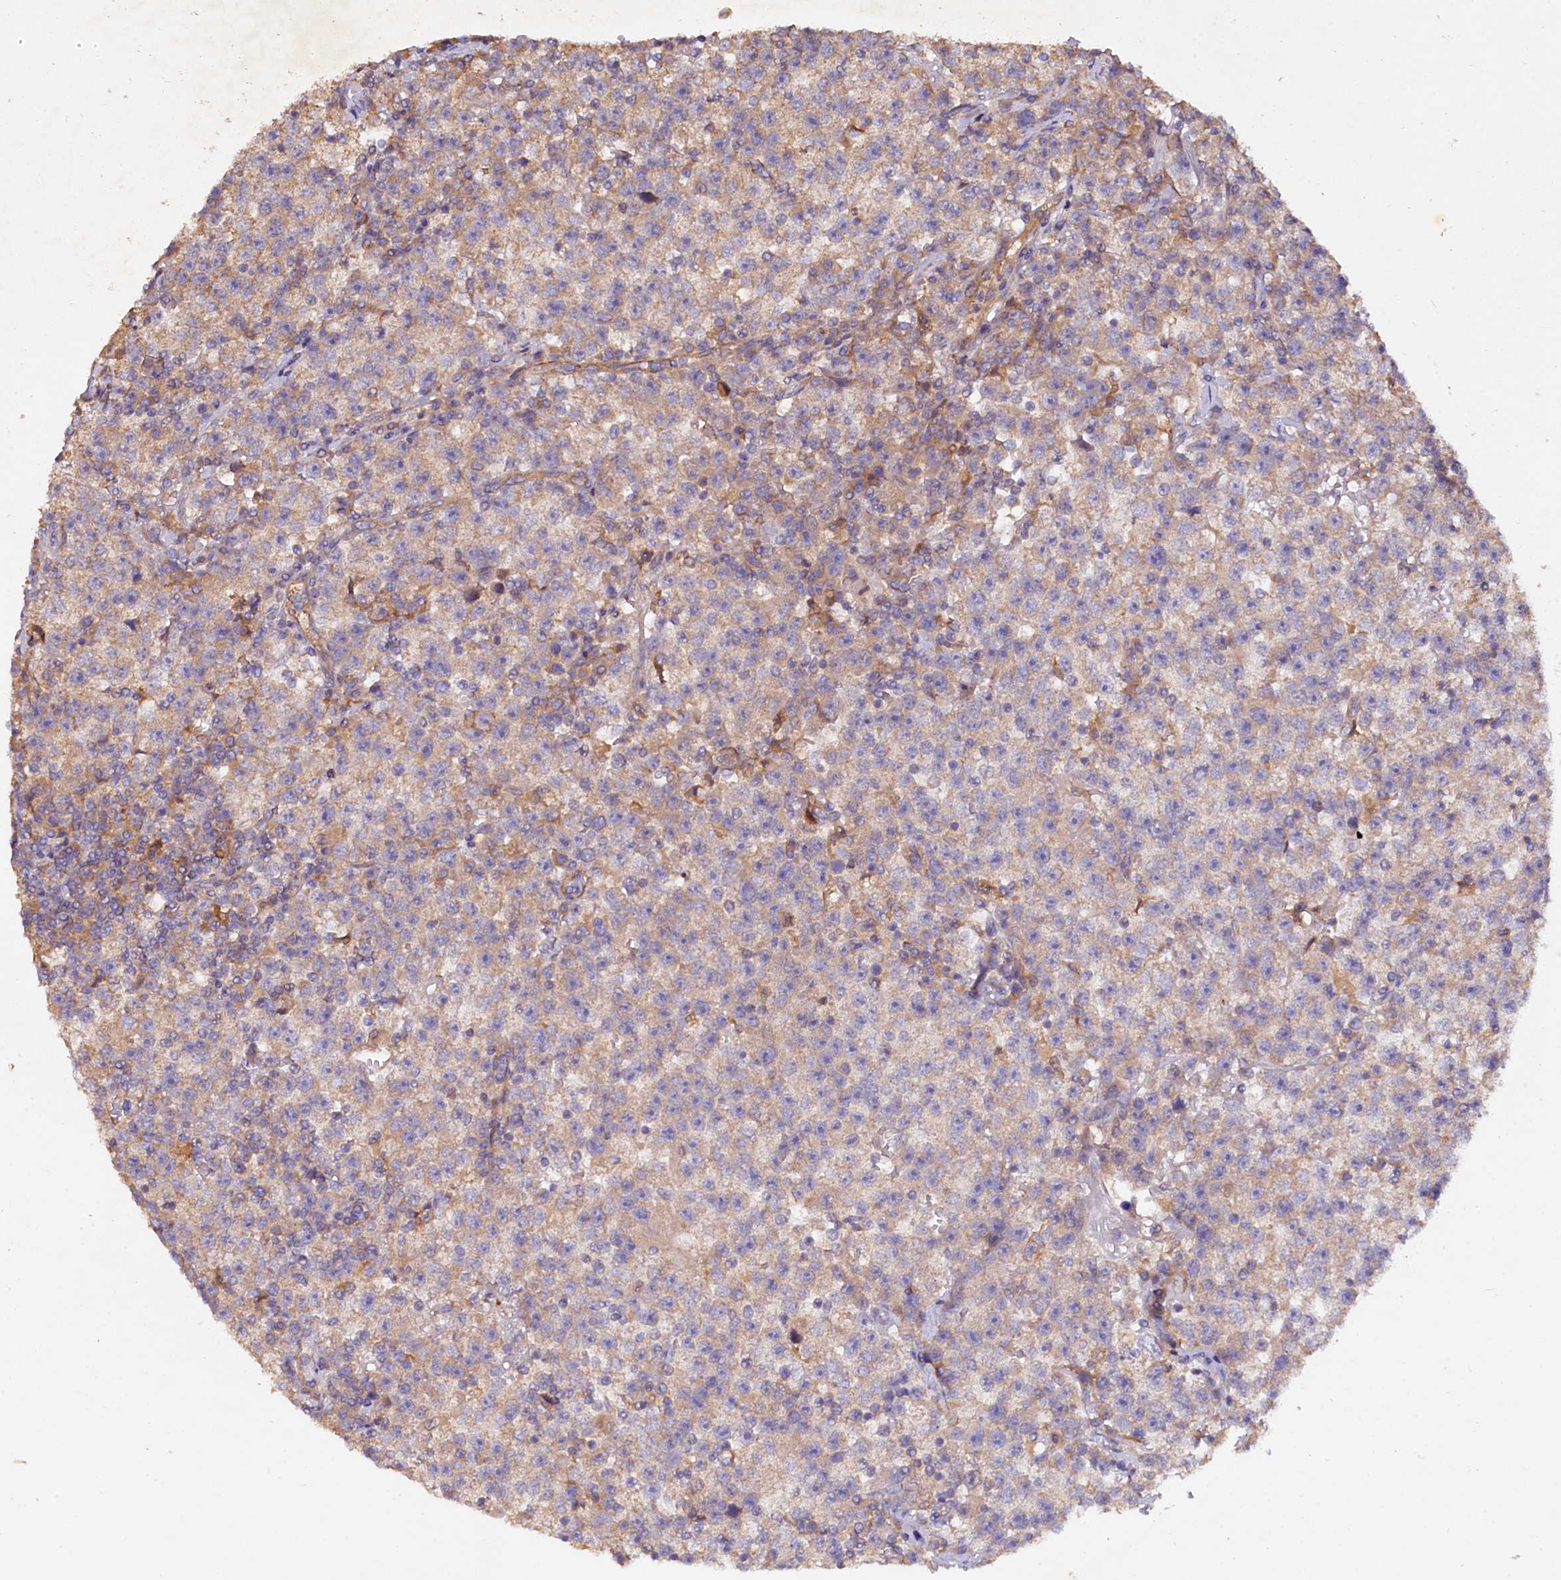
{"staining": {"intensity": "weak", "quantity": "25%-75%", "location": "cytoplasmic/membranous"}, "tissue": "testis cancer", "cell_type": "Tumor cells", "image_type": "cancer", "snomed": [{"axis": "morphology", "description": "Seminoma, NOS"}, {"axis": "topography", "description": "Testis"}], "caption": "Weak cytoplasmic/membranous expression for a protein is seen in approximately 25%-75% of tumor cells of testis cancer (seminoma) using IHC.", "gene": "ETFBKMT", "patient": {"sex": "male", "age": 22}}